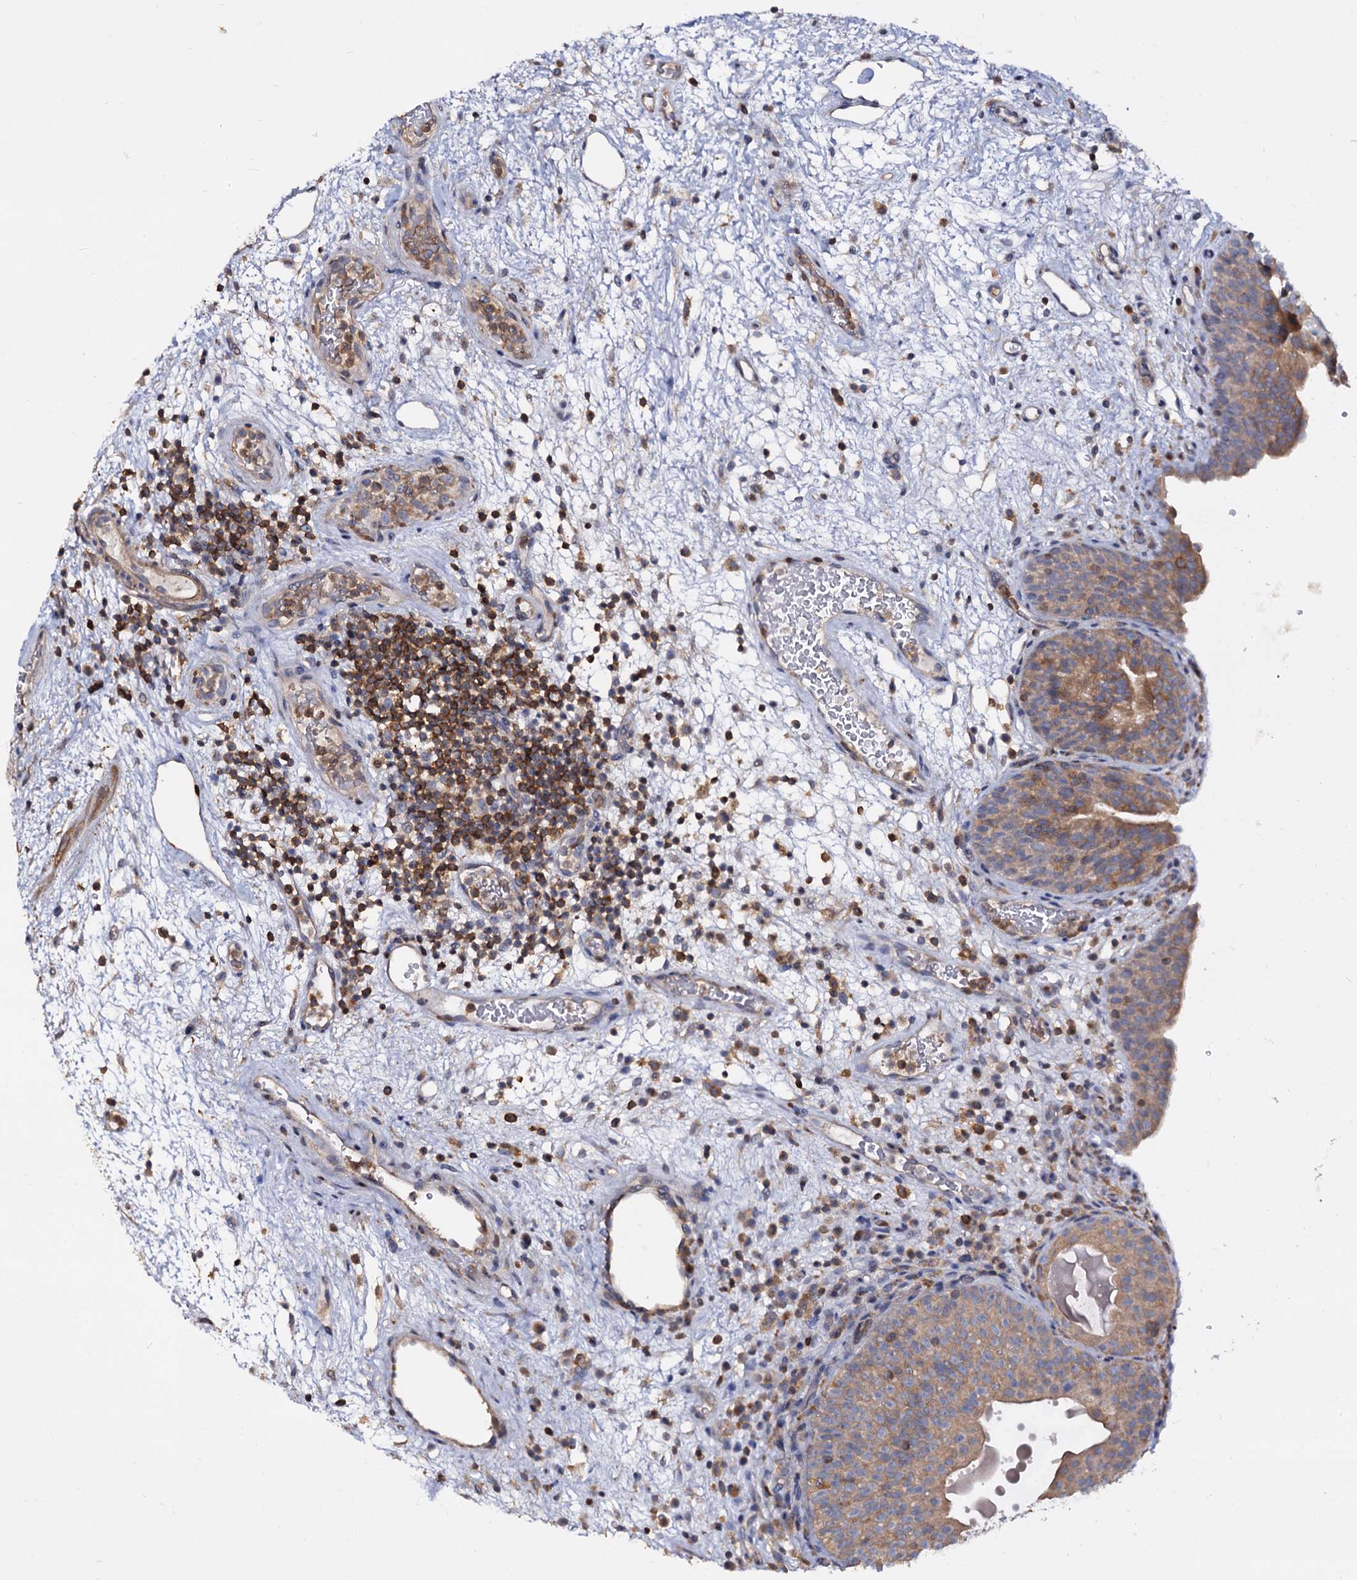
{"staining": {"intensity": "moderate", "quantity": ">75%", "location": "cytoplasmic/membranous"}, "tissue": "urinary bladder", "cell_type": "Urothelial cells", "image_type": "normal", "snomed": [{"axis": "morphology", "description": "Normal tissue, NOS"}, {"axis": "topography", "description": "Urinary bladder"}], "caption": "Immunohistochemical staining of normal human urinary bladder shows >75% levels of moderate cytoplasmic/membranous protein staining in about >75% of urothelial cells.", "gene": "ANKRD13A", "patient": {"sex": "male", "age": 71}}